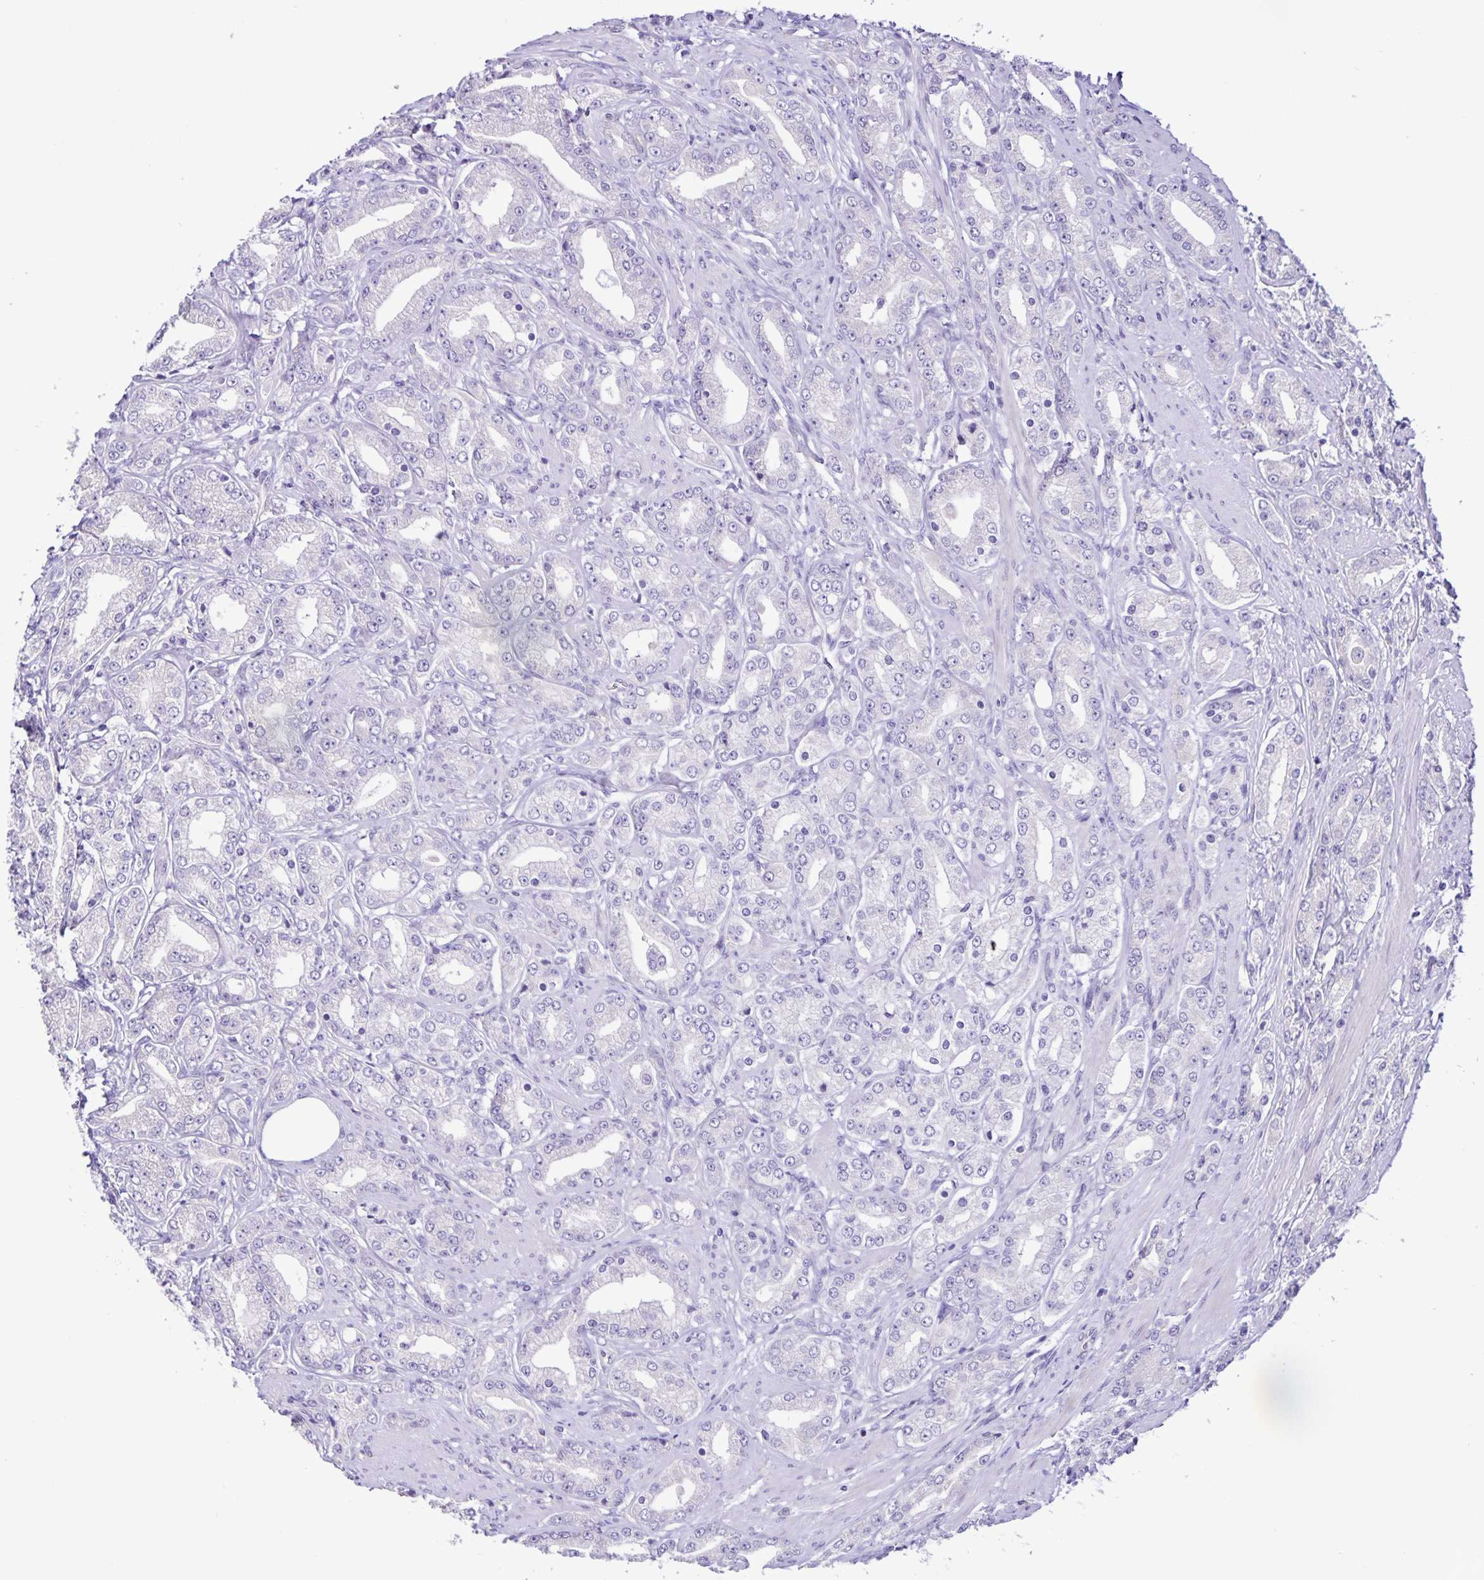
{"staining": {"intensity": "negative", "quantity": "none", "location": "none"}, "tissue": "prostate cancer", "cell_type": "Tumor cells", "image_type": "cancer", "snomed": [{"axis": "morphology", "description": "Adenocarcinoma, High grade"}, {"axis": "topography", "description": "Prostate"}], "caption": "The immunohistochemistry photomicrograph has no significant positivity in tumor cells of adenocarcinoma (high-grade) (prostate) tissue. Brightfield microscopy of immunohistochemistry stained with DAB (3,3'-diaminobenzidine) (brown) and hematoxylin (blue), captured at high magnification.", "gene": "BOLL", "patient": {"sex": "male", "age": 67}}